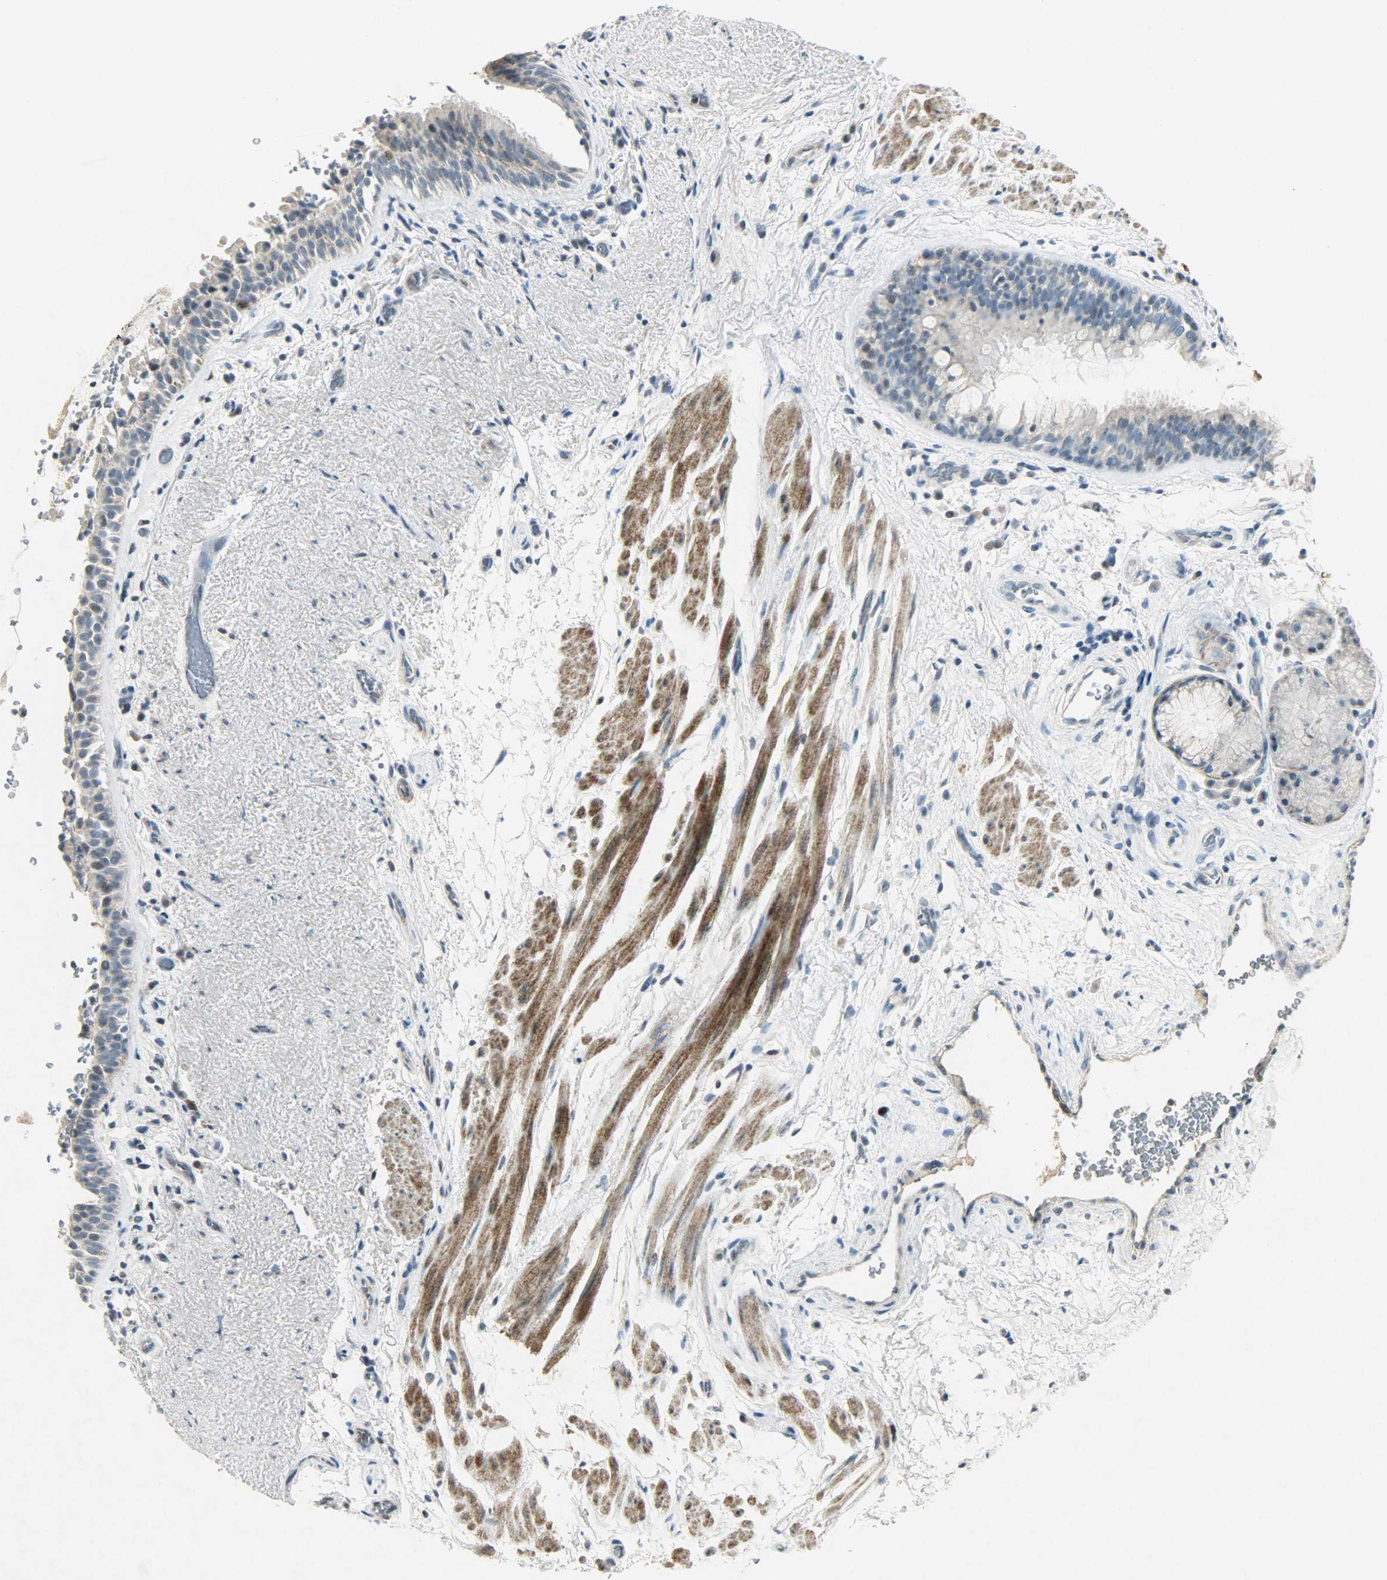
{"staining": {"intensity": "weak", "quantity": "25%-75%", "location": "nuclear"}, "tissue": "bronchus", "cell_type": "Respiratory epithelial cells", "image_type": "normal", "snomed": [{"axis": "morphology", "description": "Normal tissue, NOS"}, {"axis": "morphology", "description": "Adenocarcinoma, NOS"}, {"axis": "morphology", "description": "Adenocarcinoma, metastatic, NOS"}, {"axis": "topography", "description": "Lymph node"}, {"axis": "topography", "description": "Bronchus"}, {"axis": "topography", "description": "Lung"}], "caption": "Weak nuclear staining is seen in about 25%-75% of respiratory epithelial cells in normal bronchus. The protein is stained brown, and the nuclei are stained in blue (DAB (3,3'-diaminobenzidine) IHC with brightfield microscopy, high magnification).", "gene": "AURKB", "patient": {"sex": "female", "age": 54}}